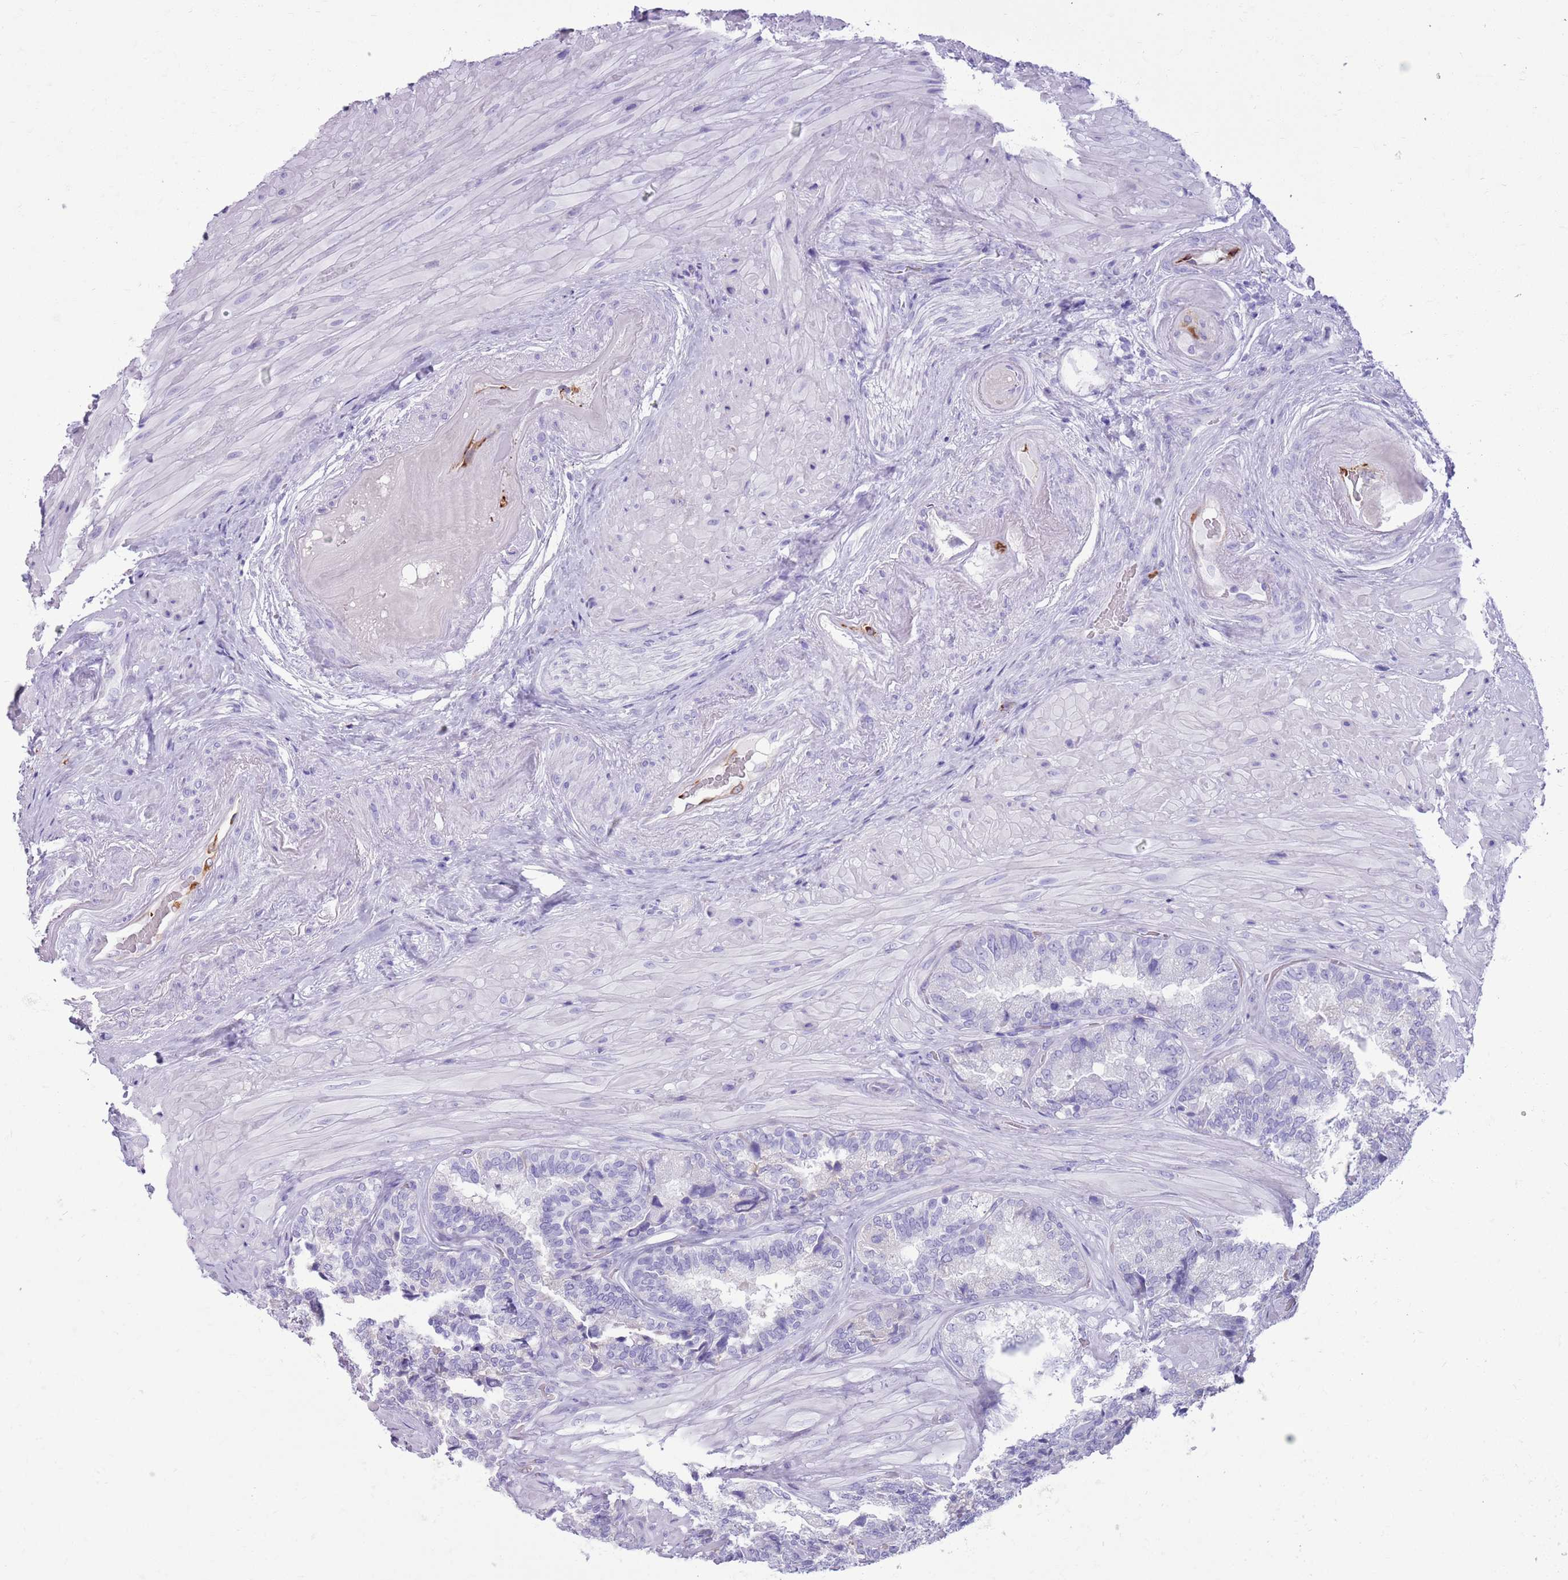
{"staining": {"intensity": "negative", "quantity": "none", "location": "none"}, "tissue": "seminal vesicle", "cell_type": "Glandular cells", "image_type": "normal", "snomed": [{"axis": "morphology", "description": "Normal tissue, NOS"}, {"axis": "topography", "description": "Prostate and seminal vesicle, NOS"}, {"axis": "topography", "description": "Prostate"}, {"axis": "topography", "description": "Seminal veicle"}], "caption": "The immunohistochemistry (IHC) histopathology image has no significant staining in glandular cells of seminal vesicle.", "gene": "ENSG00000263020", "patient": {"sex": "male", "age": 67}}